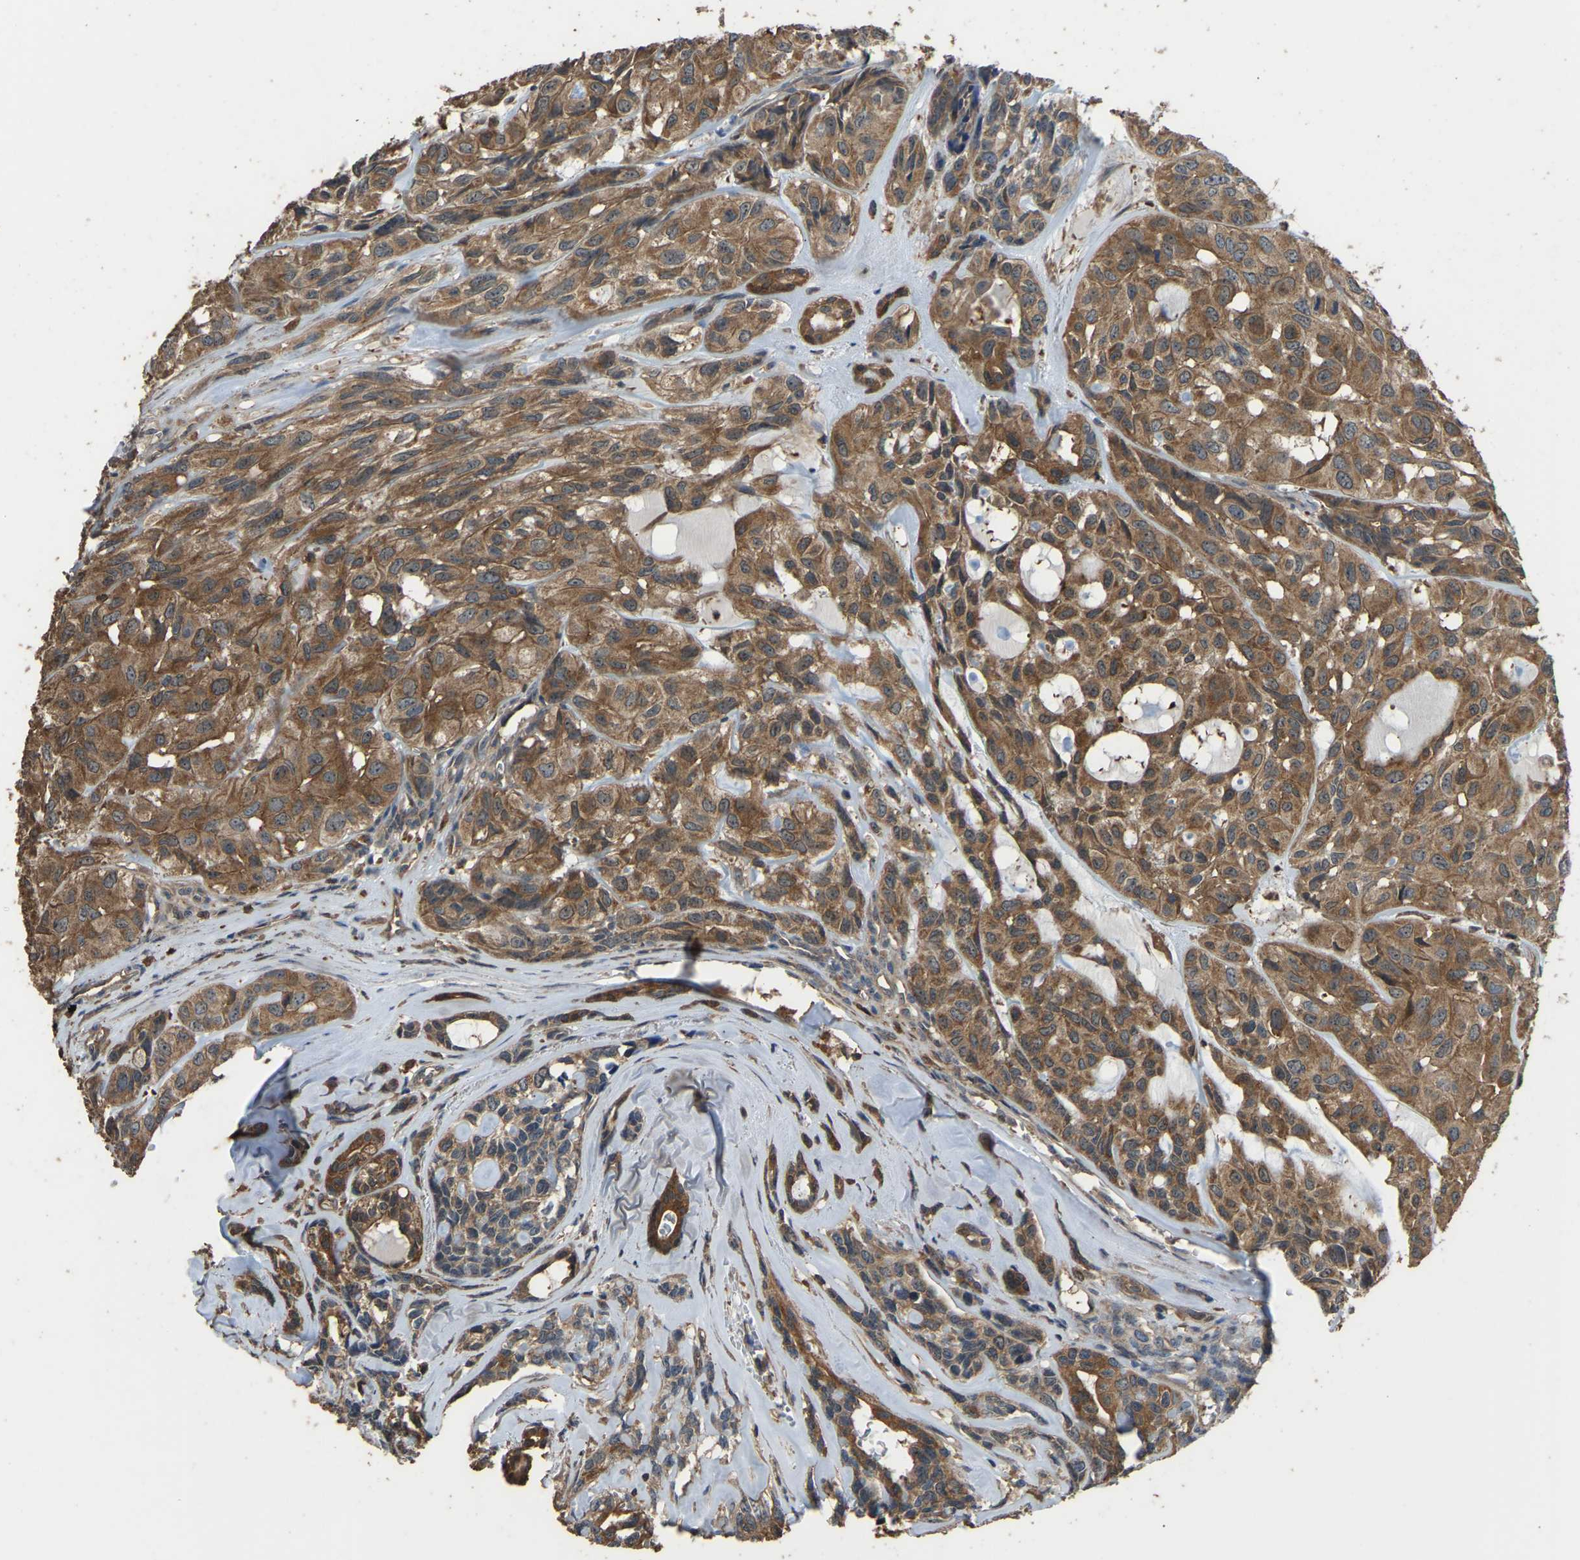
{"staining": {"intensity": "moderate", "quantity": ">75%", "location": "cytoplasmic/membranous"}, "tissue": "head and neck cancer", "cell_type": "Tumor cells", "image_type": "cancer", "snomed": [{"axis": "morphology", "description": "Adenocarcinoma, NOS"}, {"axis": "topography", "description": "Salivary gland, NOS"}, {"axis": "topography", "description": "Head-Neck"}], "caption": "Immunohistochemical staining of head and neck cancer (adenocarcinoma) shows moderate cytoplasmic/membranous protein expression in approximately >75% of tumor cells.", "gene": "FHIT", "patient": {"sex": "female", "age": 76}}